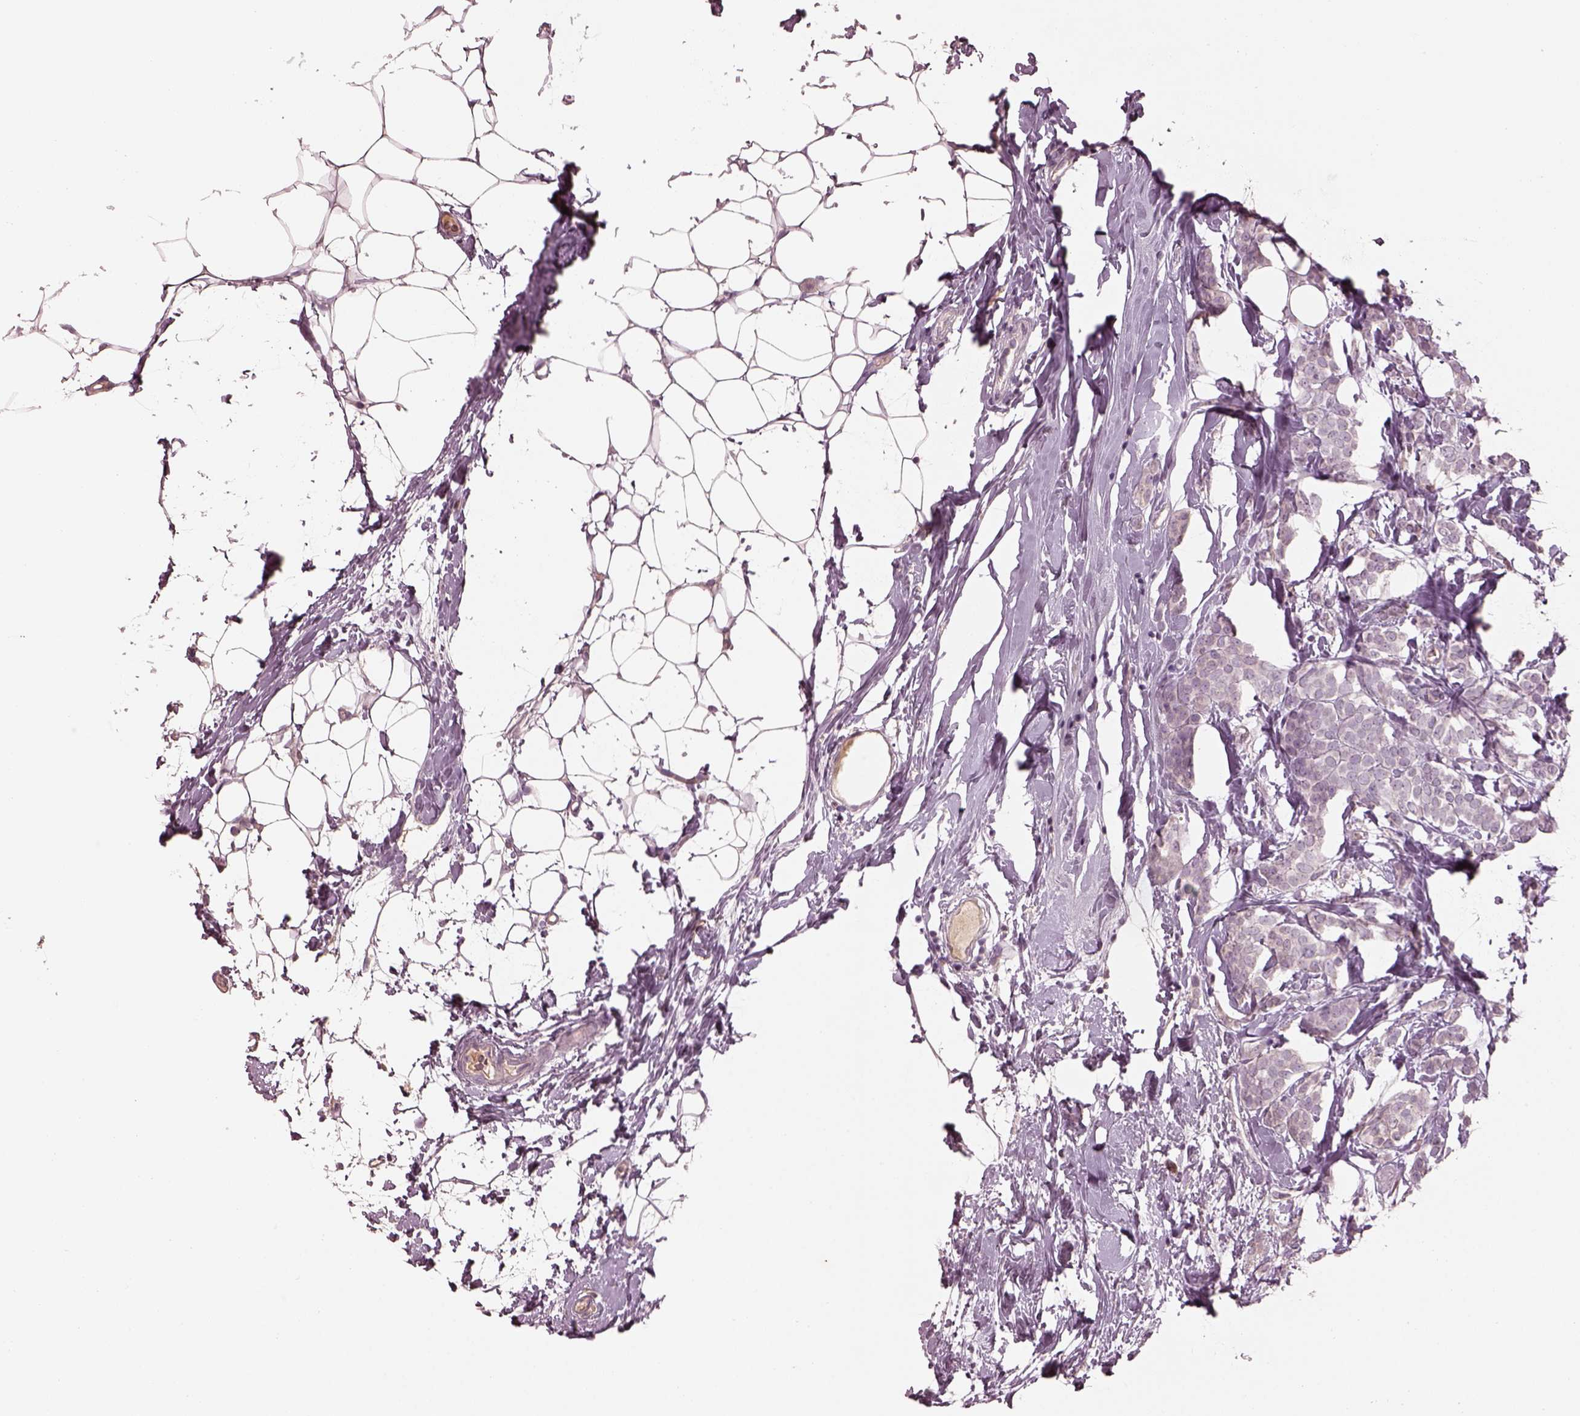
{"staining": {"intensity": "weak", "quantity": "<25%", "location": "cytoplasmic/membranous"}, "tissue": "breast cancer", "cell_type": "Tumor cells", "image_type": "cancer", "snomed": [{"axis": "morphology", "description": "Lobular carcinoma"}, {"axis": "topography", "description": "Breast"}], "caption": "Tumor cells are negative for brown protein staining in breast cancer.", "gene": "TLX3", "patient": {"sex": "female", "age": 49}}